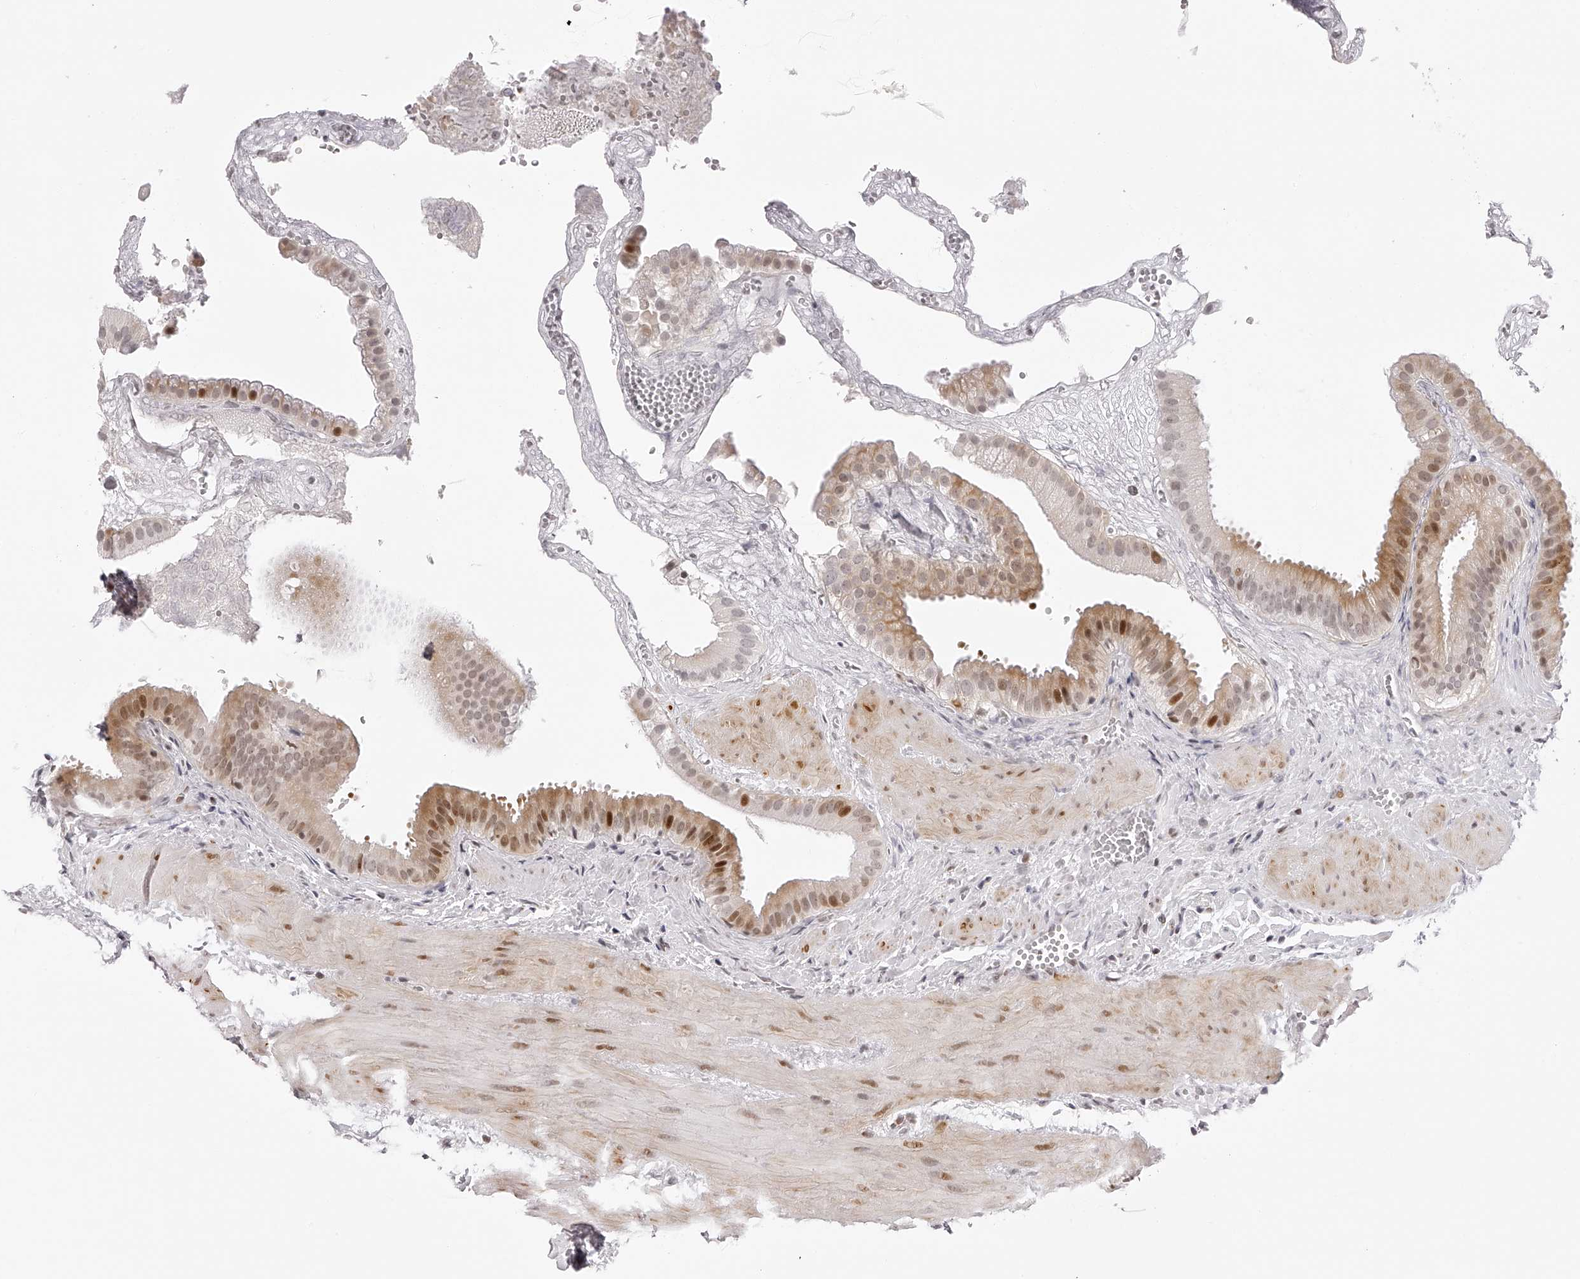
{"staining": {"intensity": "moderate", "quantity": "<25%", "location": "cytoplasmic/membranous,nuclear"}, "tissue": "gallbladder", "cell_type": "Glandular cells", "image_type": "normal", "snomed": [{"axis": "morphology", "description": "Normal tissue, NOS"}, {"axis": "topography", "description": "Gallbladder"}], "caption": "Moderate cytoplasmic/membranous,nuclear protein positivity is seen in about <25% of glandular cells in gallbladder.", "gene": "PLEKHG1", "patient": {"sex": "male", "age": 55}}